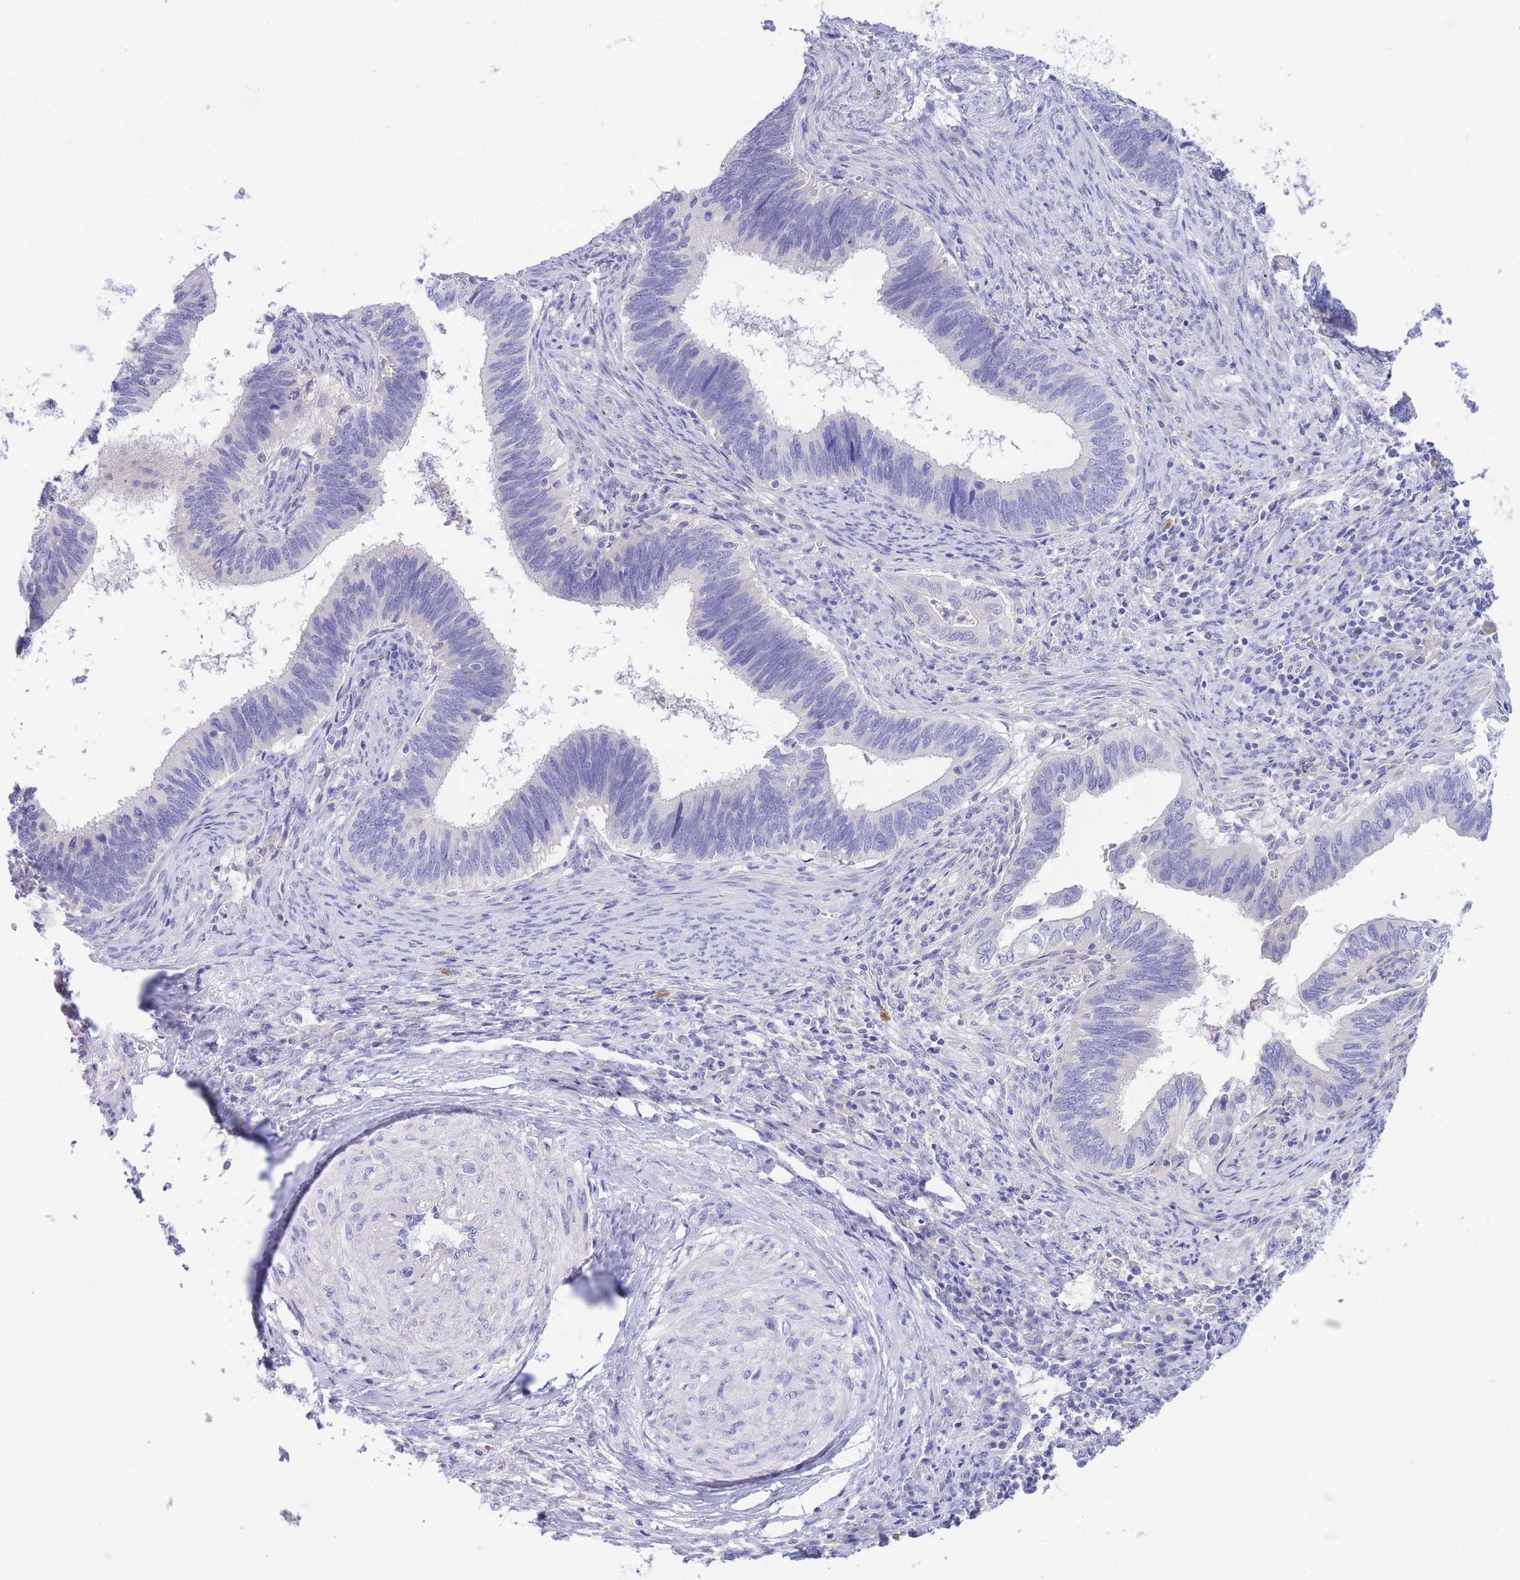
{"staining": {"intensity": "negative", "quantity": "none", "location": "none"}, "tissue": "cervical cancer", "cell_type": "Tumor cells", "image_type": "cancer", "snomed": [{"axis": "morphology", "description": "Adenocarcinoma, NOS"}, {"axis": "topography", "description": "Cervix"}], "caption": "This is an immunohistochemistry histopathology image of human cervical cancer. There is no positivity in tumor cells.", "gene": "PCDHB3", "patient": {"sex": "female", "age": 42}}